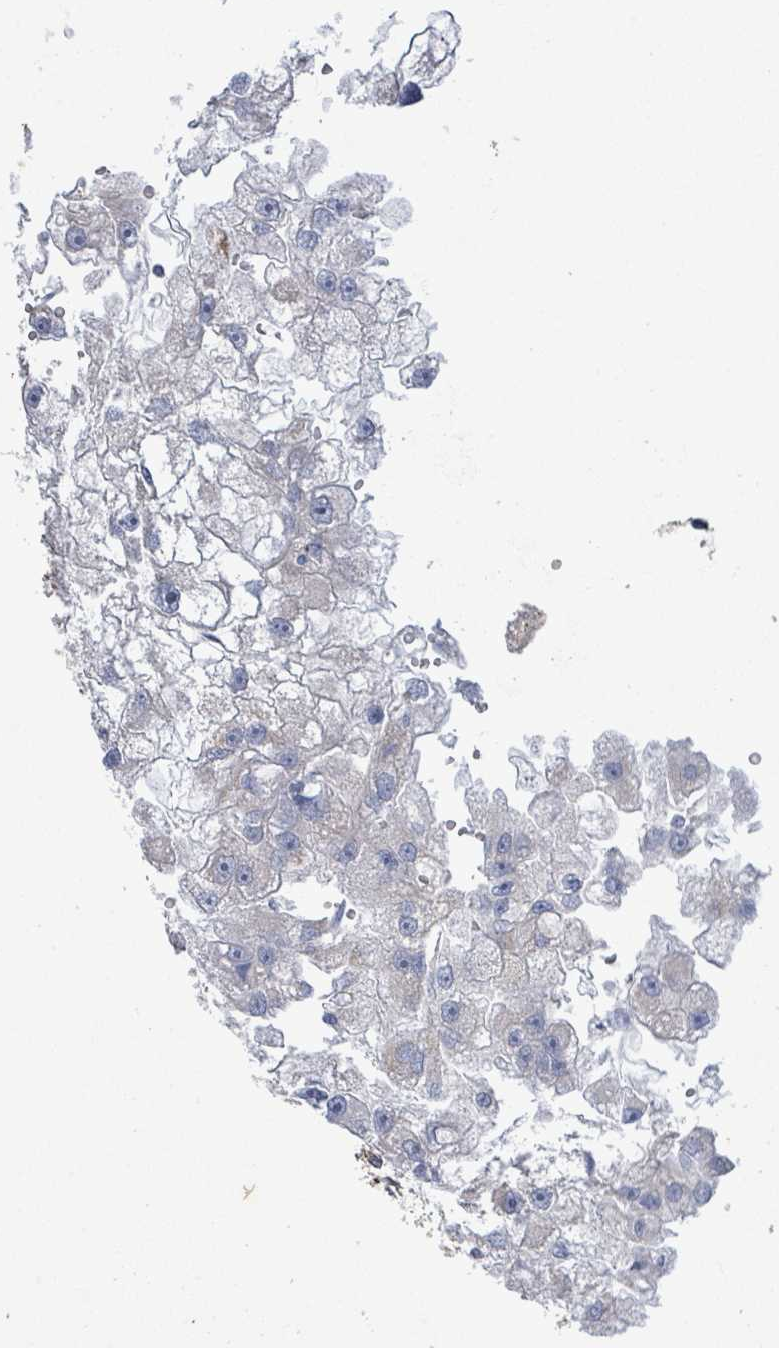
{"staining": {"intensity": "negative", "quantity": "none", "location": "none"}, "tissue": "renal cancer", "cell_type": "Tumor cells", "image_type": "cancer", "snomed": [{"axis": "morphology", "description": "Adenocarcinoma, NOS"}, {"axis": "topography", "description": "Kidney"}], "caption": "Immunohistochemistry of adenocarcinoma (renal) exhibits no staining in tumor cells.", "gene": "ALG12", "patient": {"sex": "male", "age": 63}}